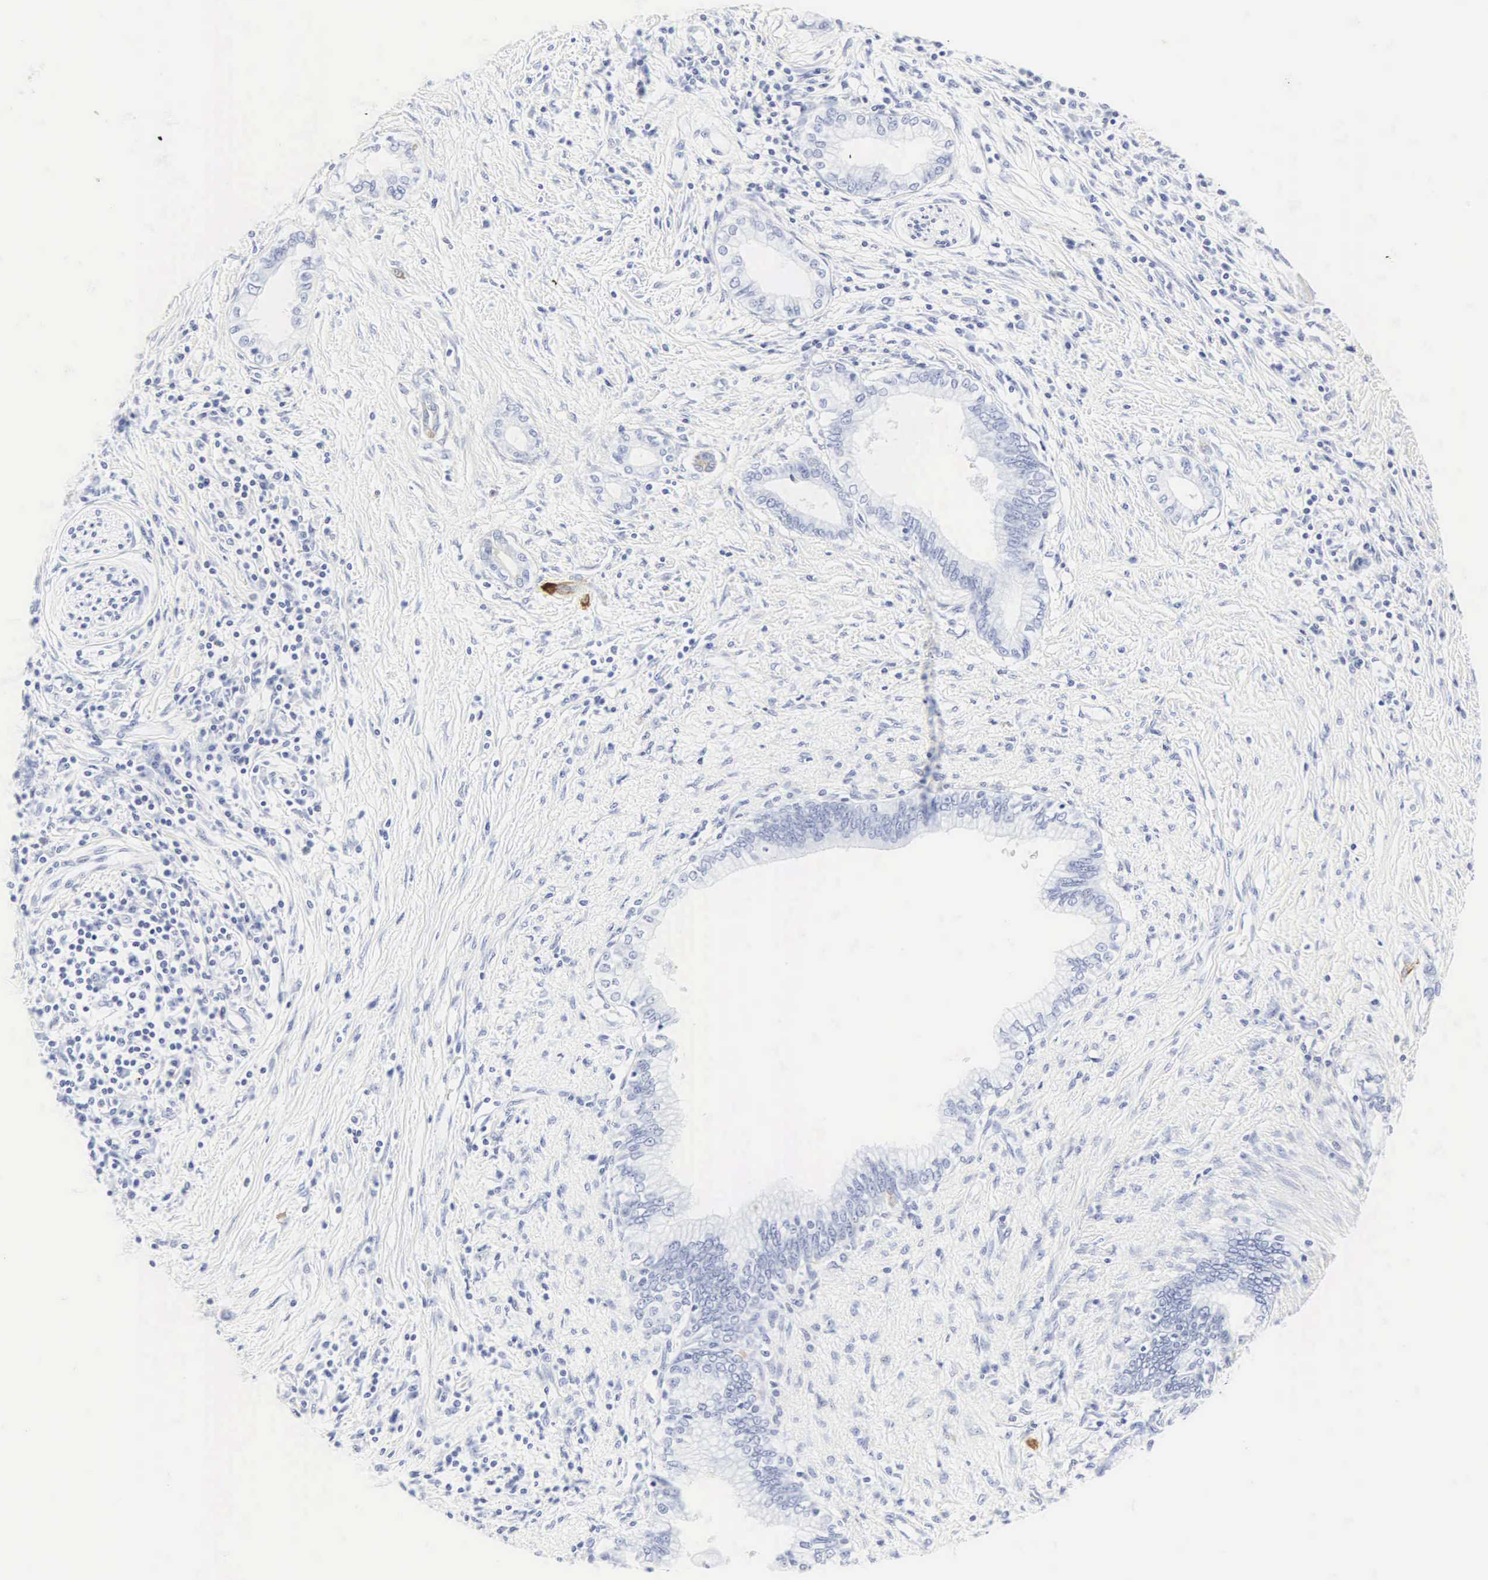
{"staining": {"intensity": "negative", "quantity": "none", "location": "none"}, "tissue": "pancreatic cancer", "cell_type": "Tumor cells", "image_type": "cancer", "snomed": [{"axis": "morphology", "description": "Adenocarcinoma, NOS"}, {"axis": "topography", "description": "Pancreas"}], "caption": "DAB immunohistochemical staining of pancreatic cancer (adenocarcinoma) shows no significant positivity in tumor cells. (Immunohistochemistry (ihc), brightfield microscopy, high magnification).", "gene": "CGB3", "patient": {"sex": "female", "age": 64}}